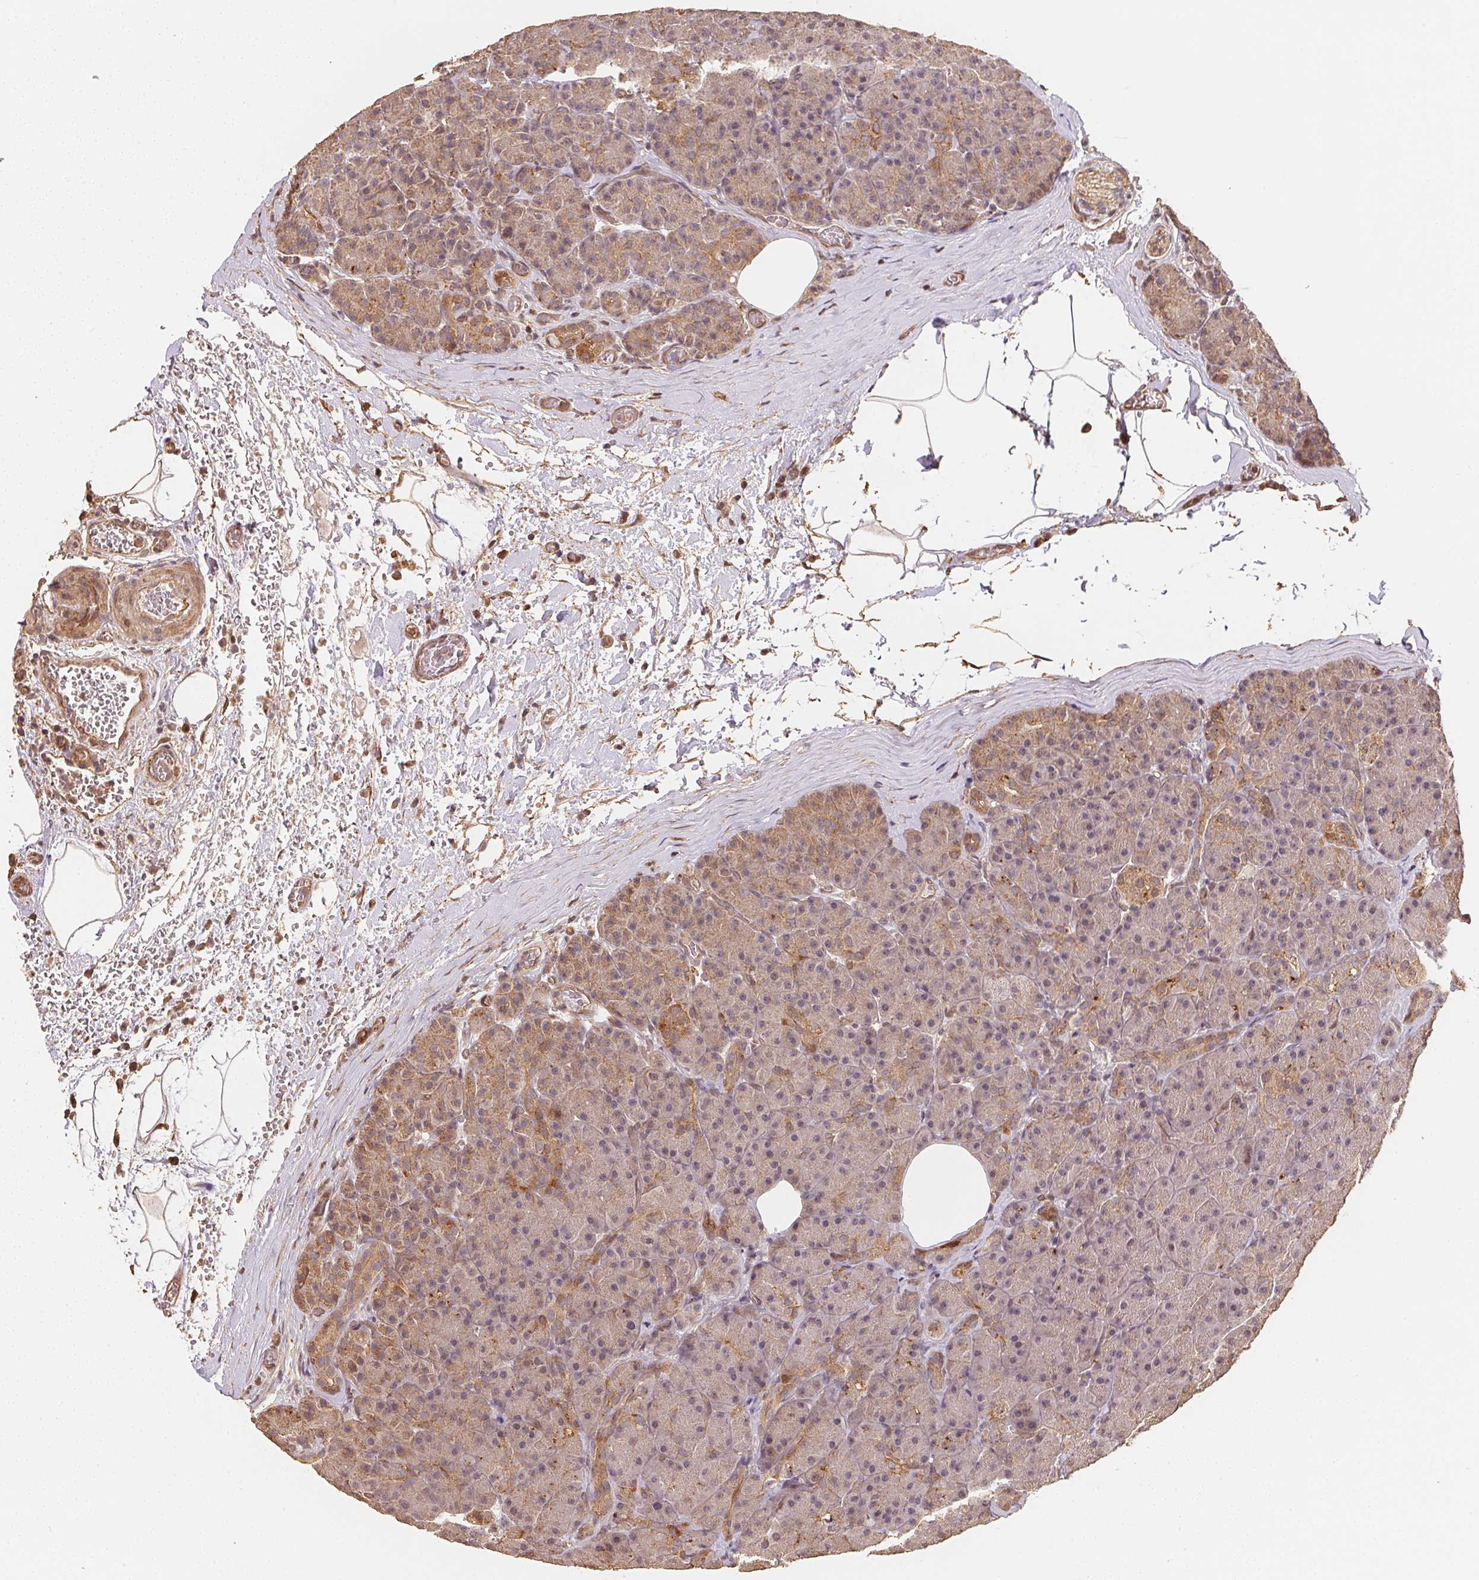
{"staining": {"intensity": "moderate", "quantity": "<25%", "location": "cytoplasmic/membranous"}, "tissue": "pancreas", "cell_type": "Exocrine glandular cells", "image_type": "normal", "snomed": [{"axis": "morphology", "description": "Normal tissue, NOS"}, {"axis": "topography", "description": "Pancreas"}], "caption": "IHC micrograph of normal pancreas: human pancreas stained using immunohistochemistry (IHC) demonstrates low levels of moderate protein expression localized specifically in the cytoplasmic/membranous of exocrine glandular cells, appearing as a cytoplasmic/membranous brown color.", "gene": "TMEM222", "patient": {"sex": "male", "age": 57}}